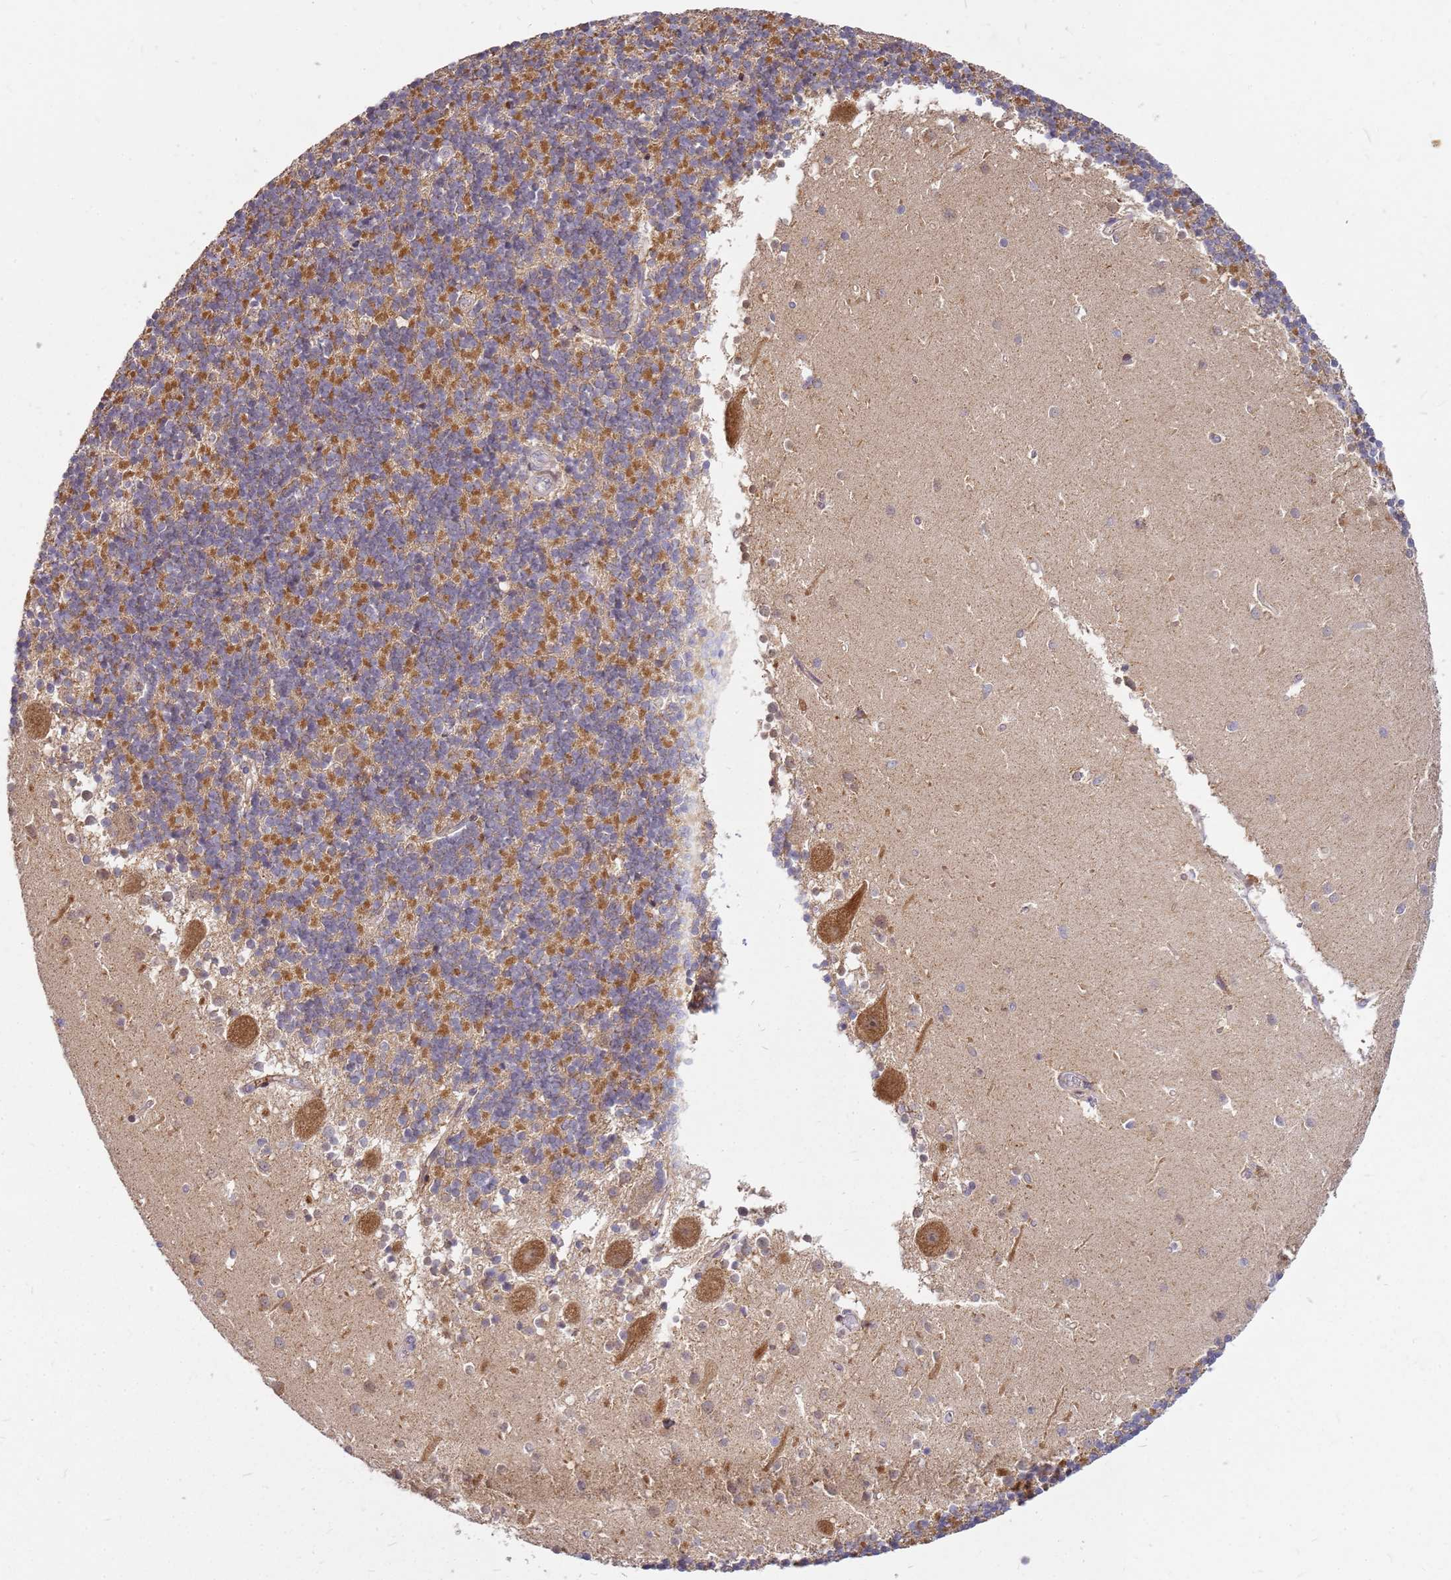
{"staining": {"intensity": "moderate", "quantity": ">75%", "location": "cytoplasmic/membranous"}, "tissue": "cerebellum", "cell_type": "Cells in granular layer", "image_type": "normal", "snomed": [{"axis": "morphology", "description": "Normal tissue, NOS"}, {"axis": "topography", "description": "Cerebellum"}], "caption": "This photomicrograph shows normal cerebellum stained with immunohistochemistry to label a protein in brown. The cytoplasmic/membranous of cells in granular layer show moderate positivity for the protein. Nuclei are counter-stained blue.", "gene": "CCDC159", "patient": {"sex": "male", "age": 54}}